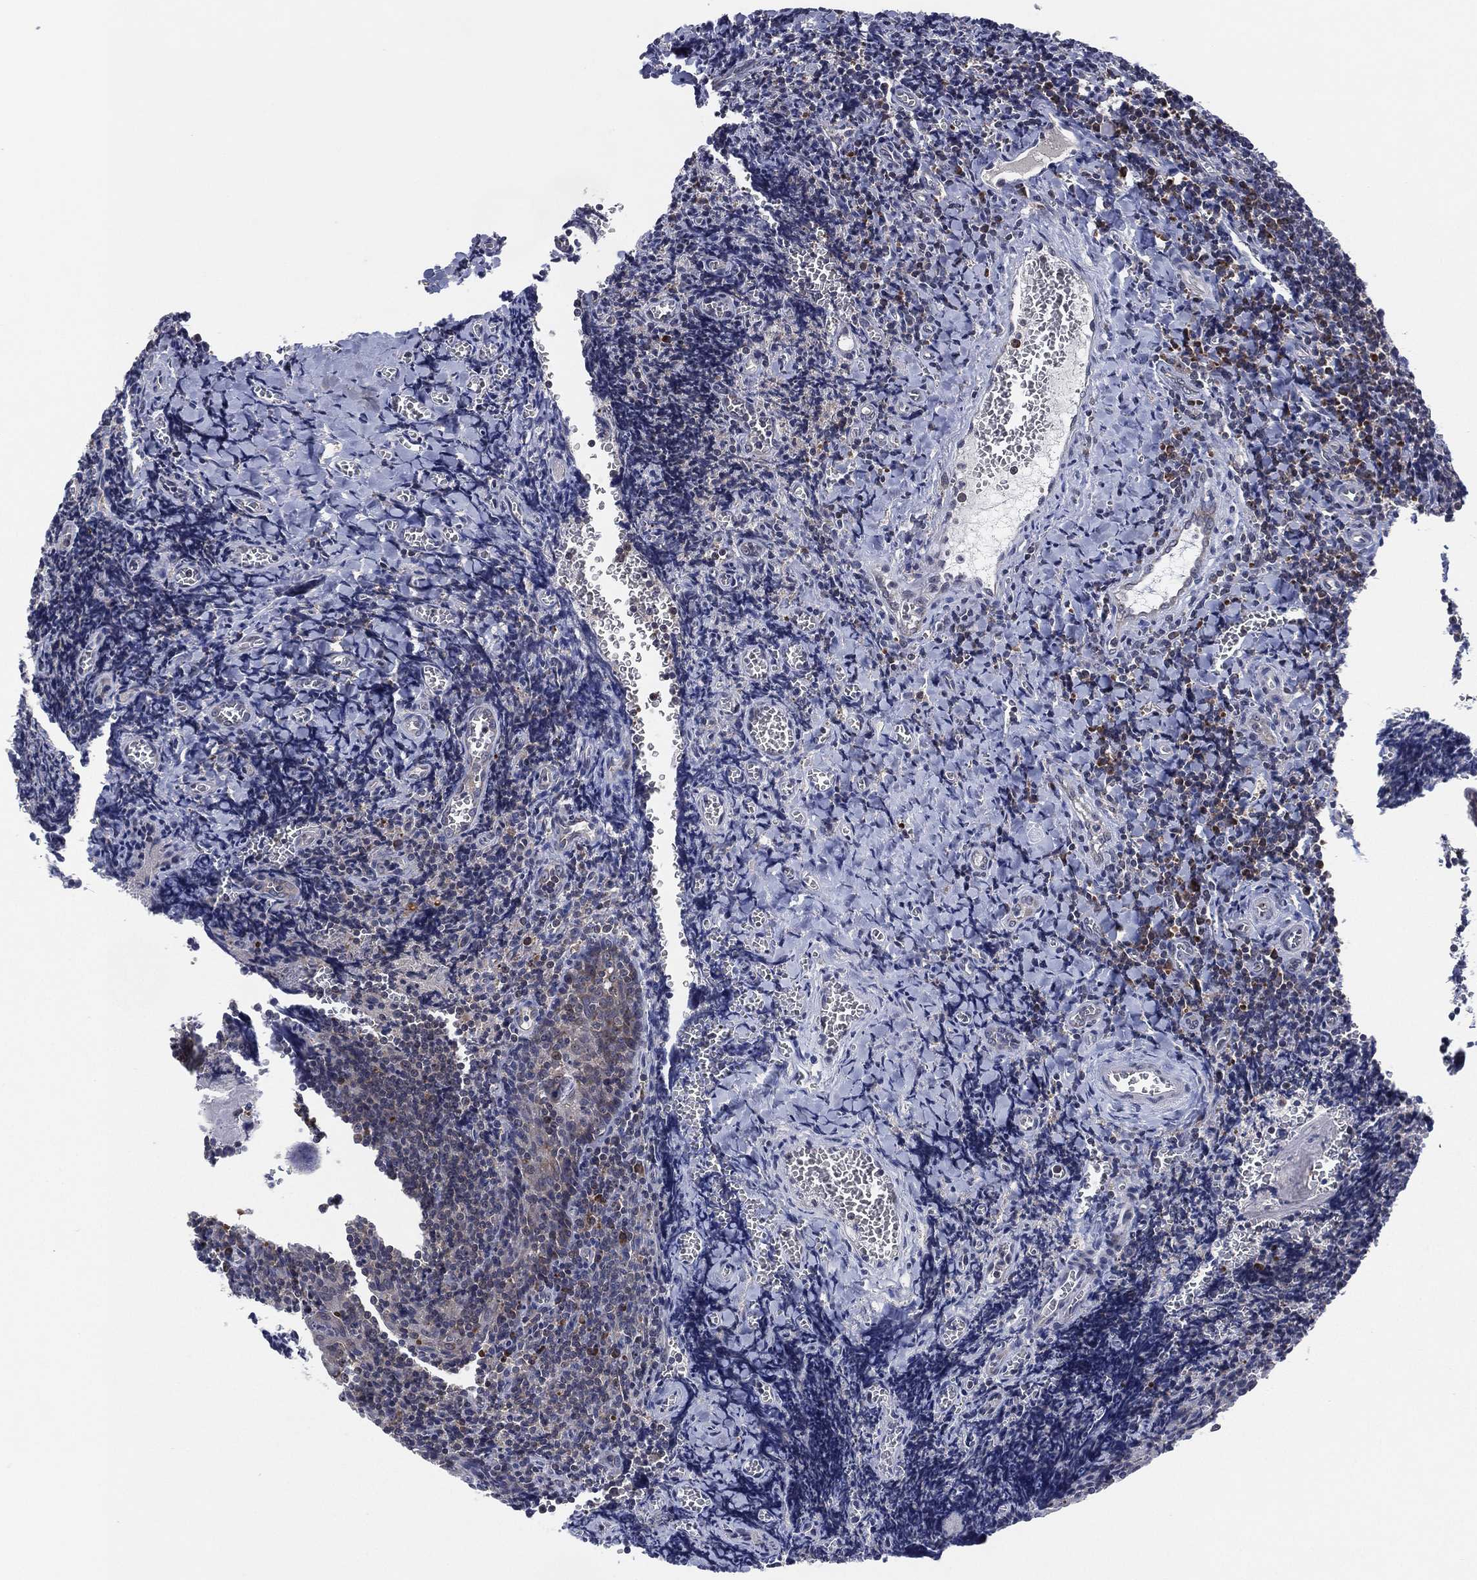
{"staining": {"intensity": "moderate", "quantity": "<25%", "location": "cytoplasmic/membranous"}, "tissue": "tonsil", "cell_type": "Germinal center cells", "image_type": "normal", "snomed": [{"axis": "morphology", "description": "Normal tissue, NOS"}, {"axis": "morphology", "description": "Inflammation, NOS"}, {"axis": "topography", "description": "Tonsil"}], "caption": "Moderate cytoplasmic/membranous protein staining is appreciated in about <25% of germinal center cells in tonsil.", "gene": "FAM104A", "patient": {"sex": "female", "age": 31}}